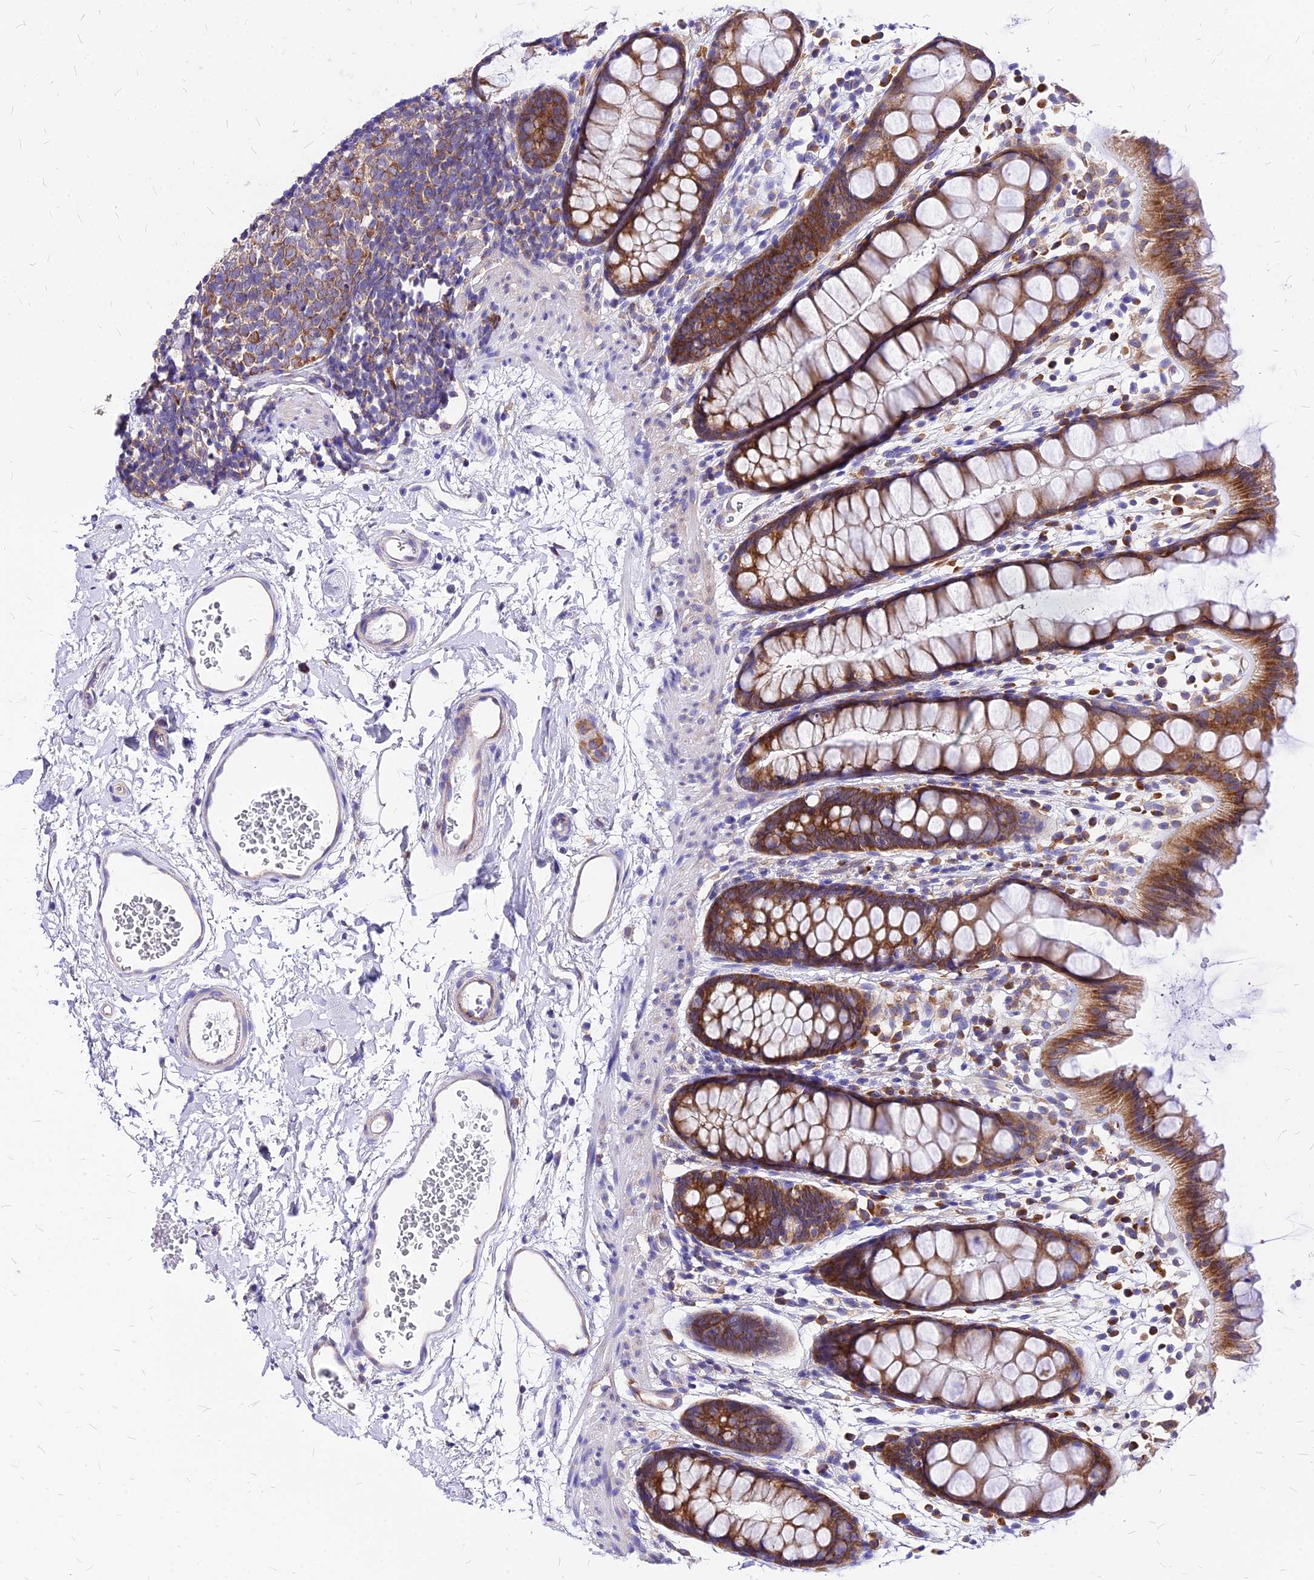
{"staining": {"intensity": "strong", "quantity": ">75%", "location": "cytoplasmic/membranous"}, "tissue": "rectum", "cell_type": "Glandular cells", "image_type": "normal", "snomed": [{"axis": "morphology", "description": "Normal tissue, NOS"}, {"axis": "topography", "description": "Rectum"}], "caption": "Protein staining by IHC reveals strong cytoplasmic/membranous staining in approximately >75% of glandular cells in unremarkable rectum. (DAB IHC with brightfield microscopy, high magnification).", "gene": "RPL19", "patient": {"sex": "female", "age": 65}}